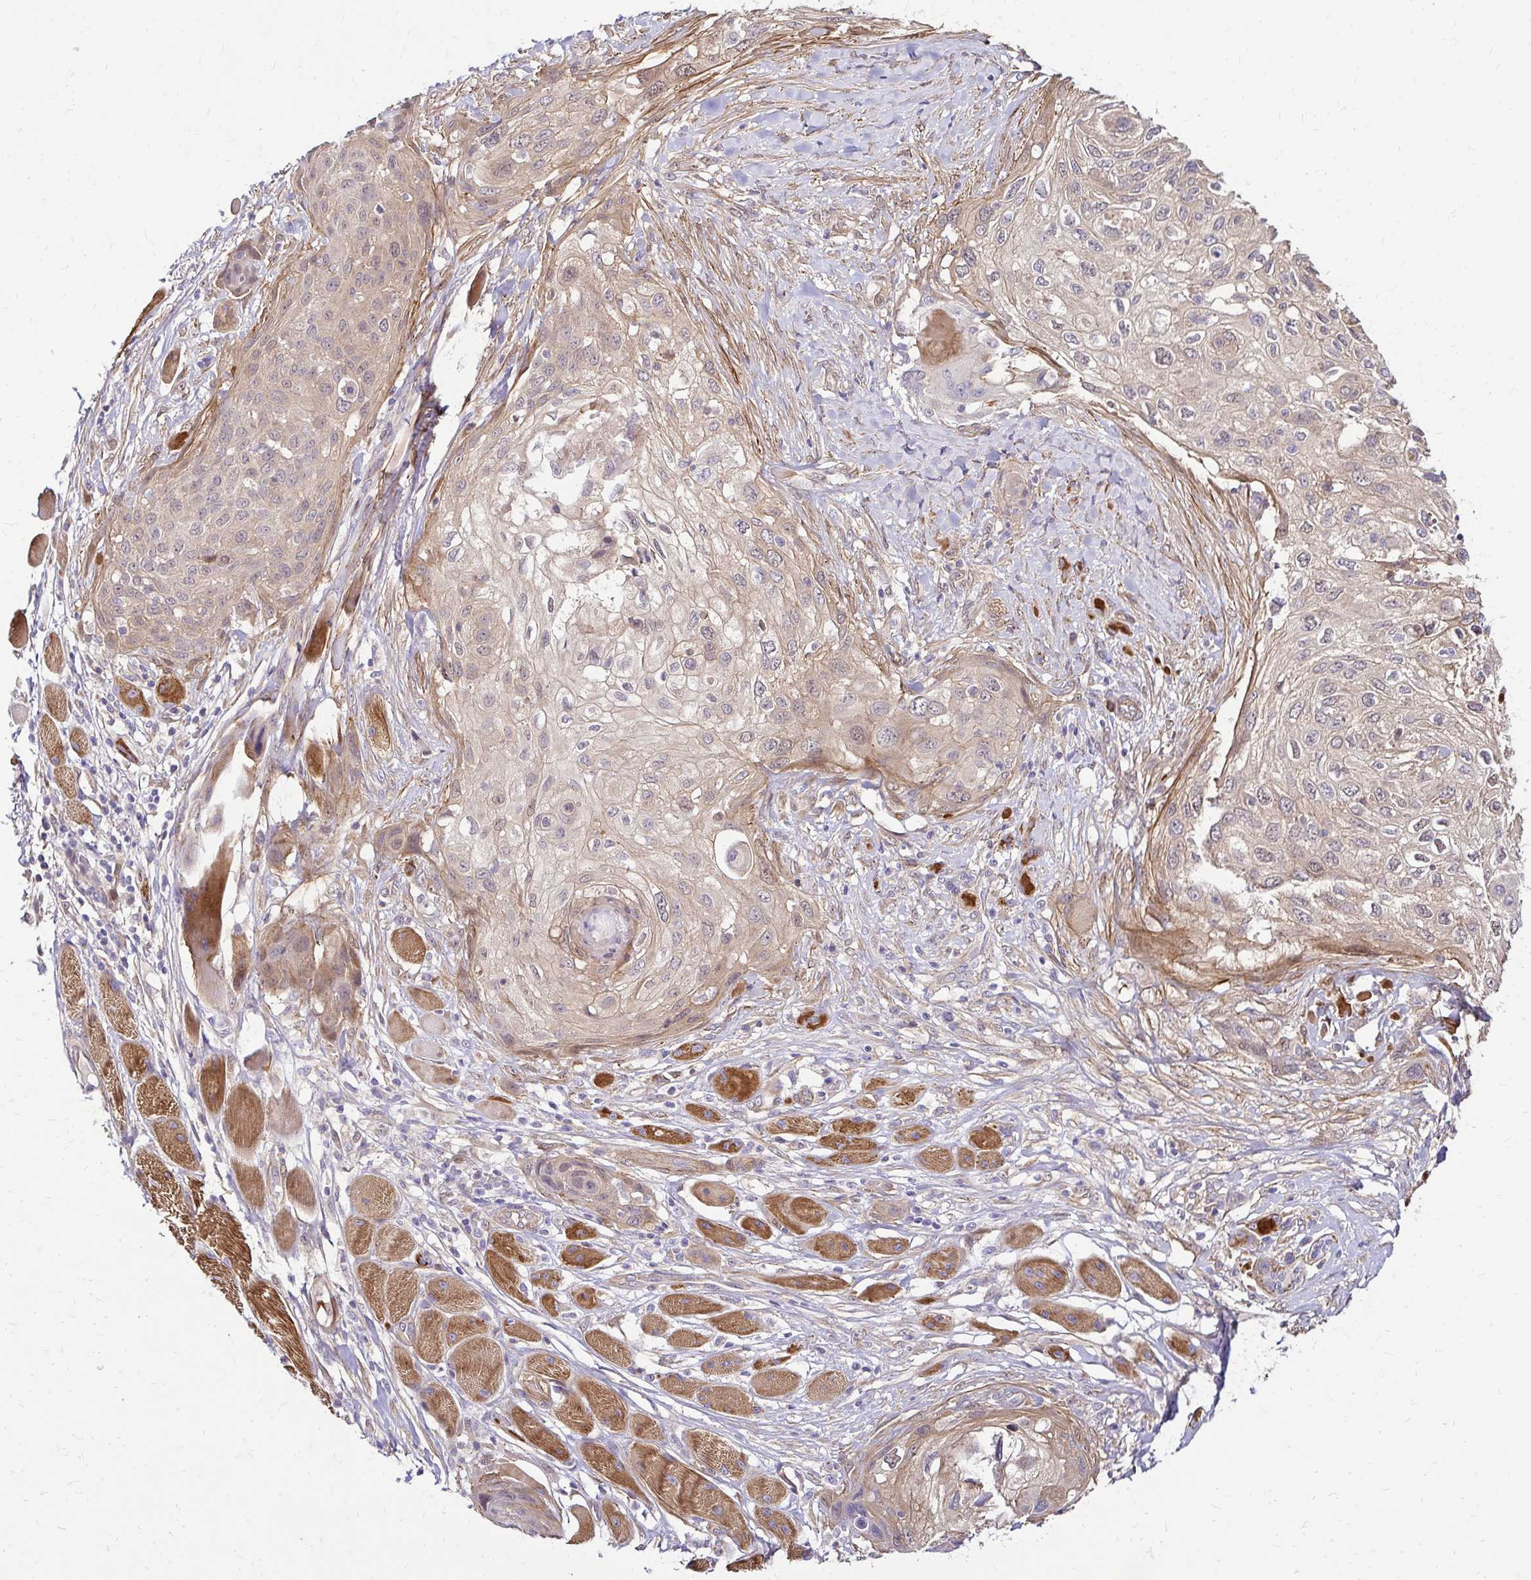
{"staining": {"intensity": "weak", "quantity": ">75%", "location": "cytoplasmic/membranous"}, "tissue": "skin cancer", "cell_type": "Tumor cells", "image_type": "cancer", "snomed": [{"axis": "morphology", "description": "Squamous cell carcinoma, NOS"}, {"axis": "topography", "description": "Skin"}], "caption": "Brown immunohistochemical staining in human skin cancer (squamous cell carcinoma) exhibits weak cytoplasmic/membranous staining in approximately >75% of tumor cells. (IHC, brightfield microscopy, high magnification).", "gene": "YAP1", "patient": {"sex": "female", "age": 87}}